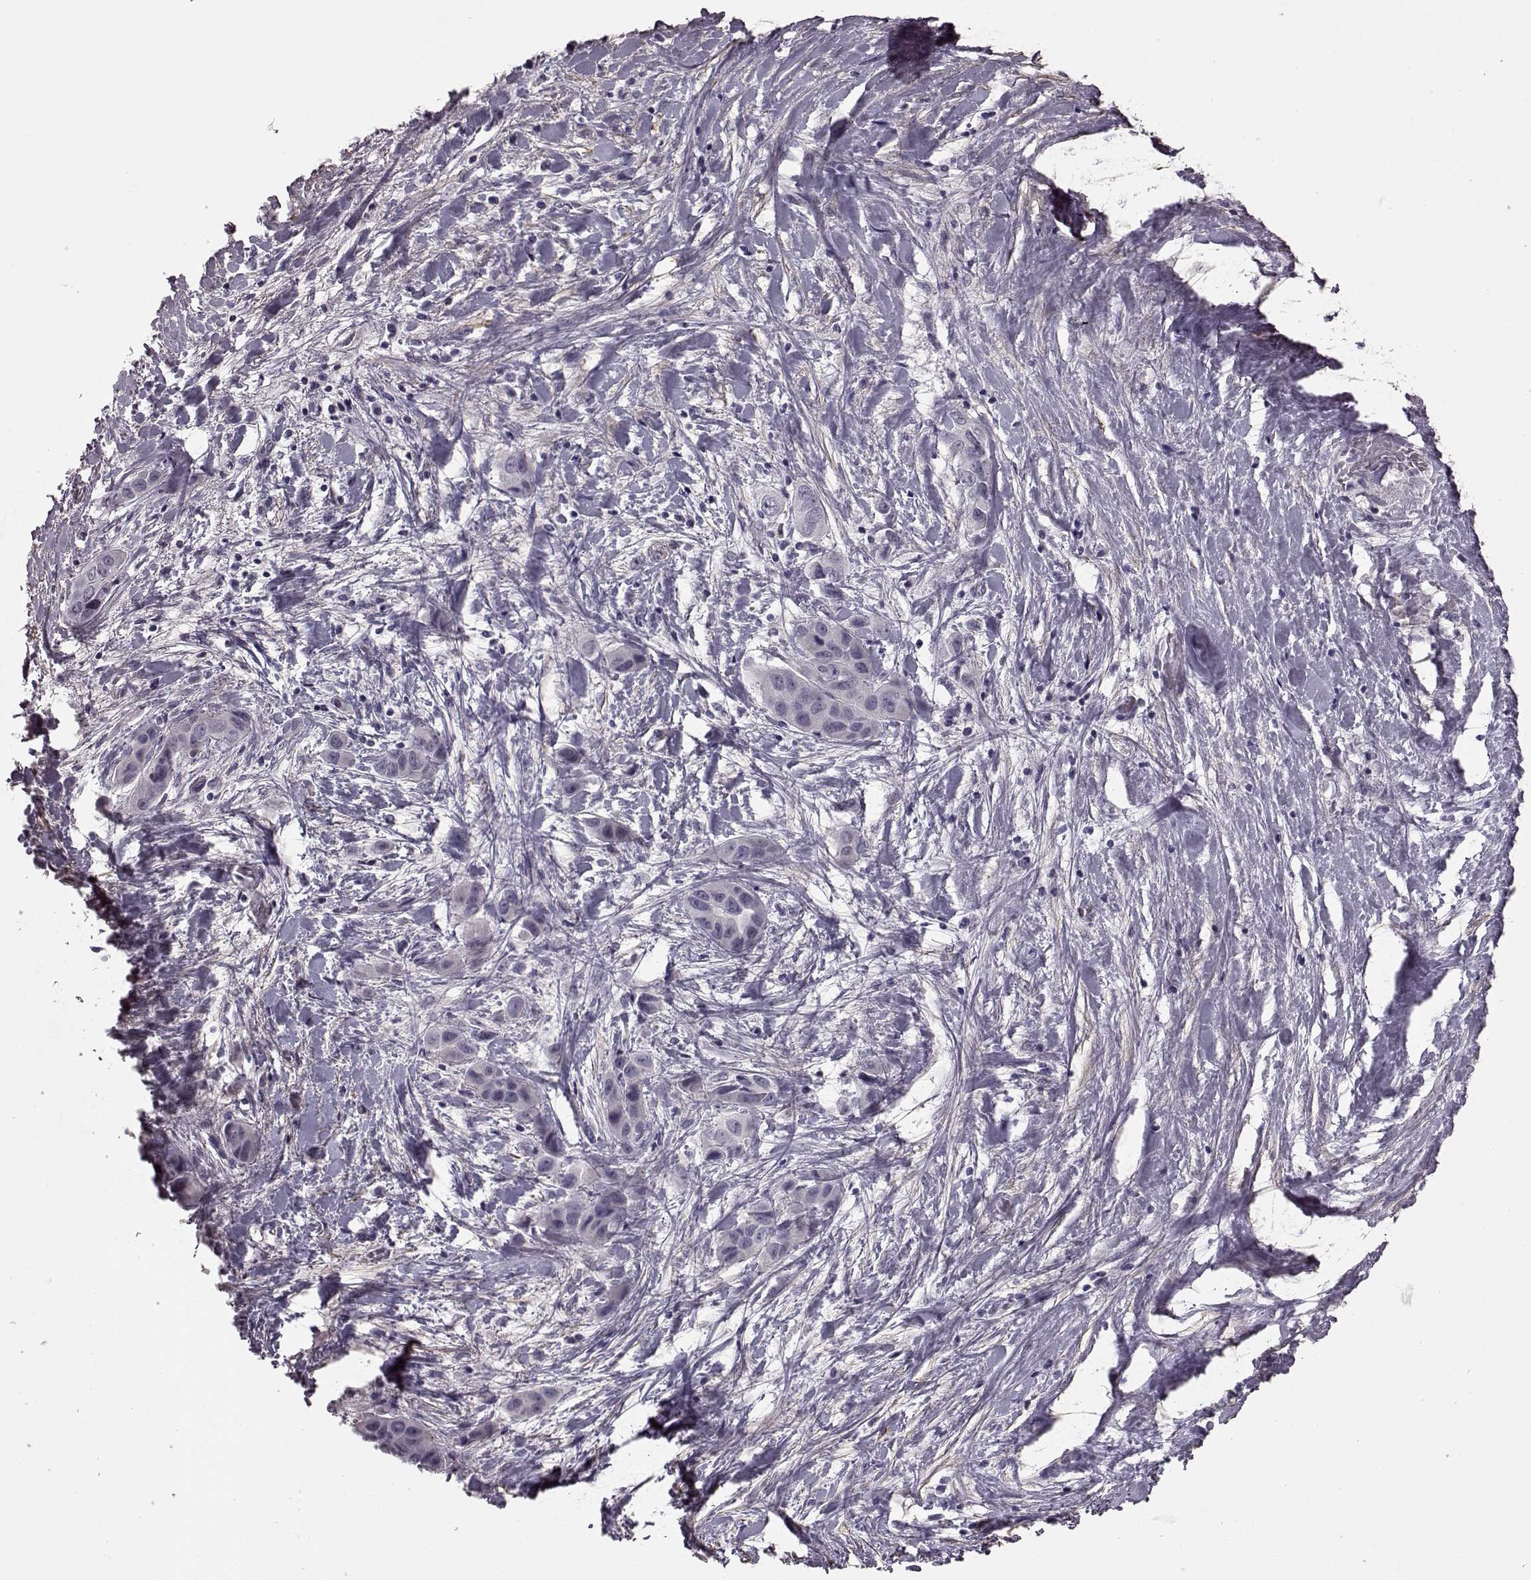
{"staining": {"intensity": "negative", "quantity": "none", "location": "none"}, "tissue": "liver cancer", "cell_type": "Tumor cells", "image_type": "cancer", "snomed": [{"axis": "morphology", "description": "Cholangiocarcinoma"}, {"axis": "topography", "description": "Liver"}], "caption": "The micrograph reveals no staining of tumor cells in liver cancer (cholangiocarcinoma).", "gene": "SLCO3A1", "patient": {"sex": "female", "age": 52}}